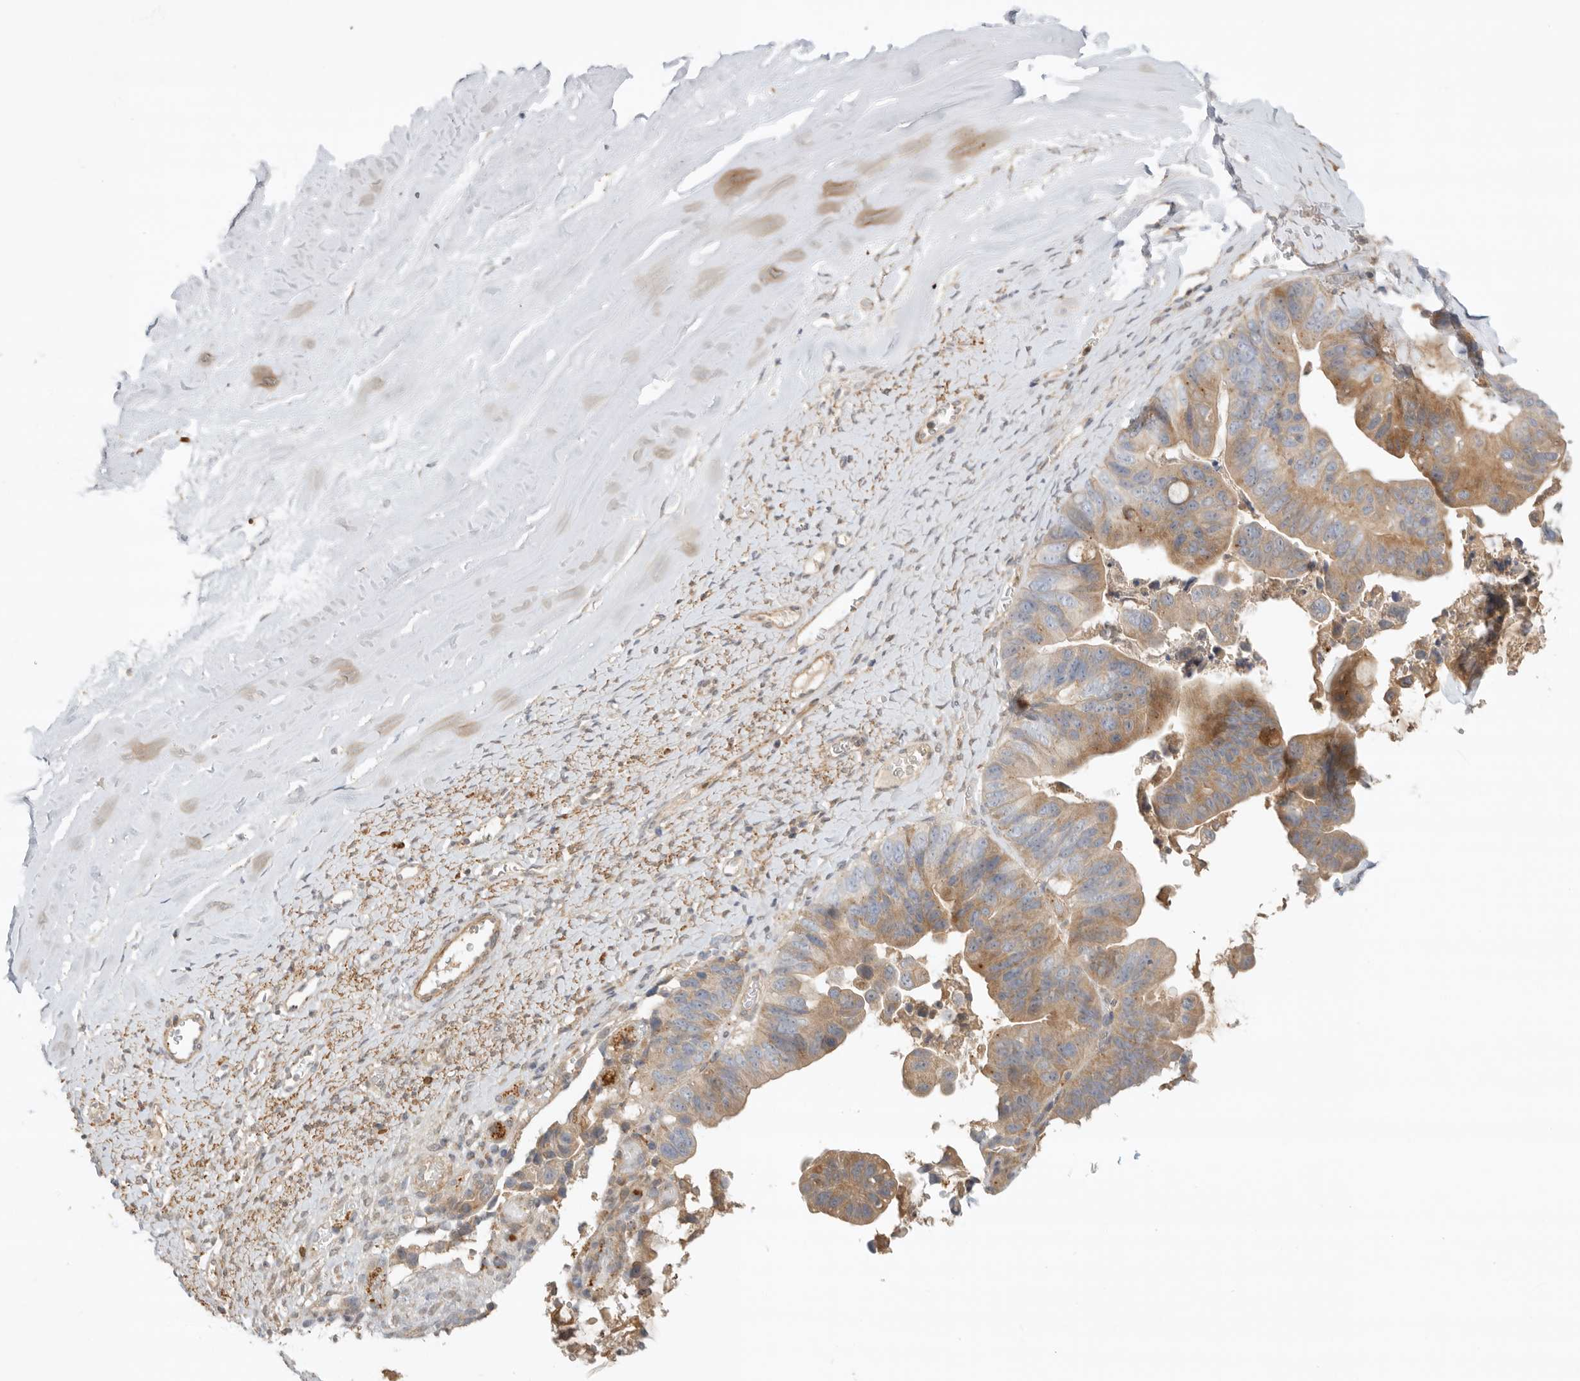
{"staining": {"intensity": "moderate", "quantity": ">75%", "location": "cytoplasmic/membranous"}, "tissue": "ovarian cancer", "cell_type": "Tumor cells", "image_type": "cancer", "snomed": [{"axis": "morphology", "description": "Cystadenocarcinoma, mucinous, NOS"}, {"axis": "topography", "description": "Ovary"}], "caption": "Immunohistochemistry (IHC) (DAB) staining of human mucinous cystadenocarcinoma (ovarian) reveals moderate cytoplasmic/membranous protein positivity in approximately >75% of tumor cells.", "gene": "GNE", "patient": {"sex": "female", "age": 61}}